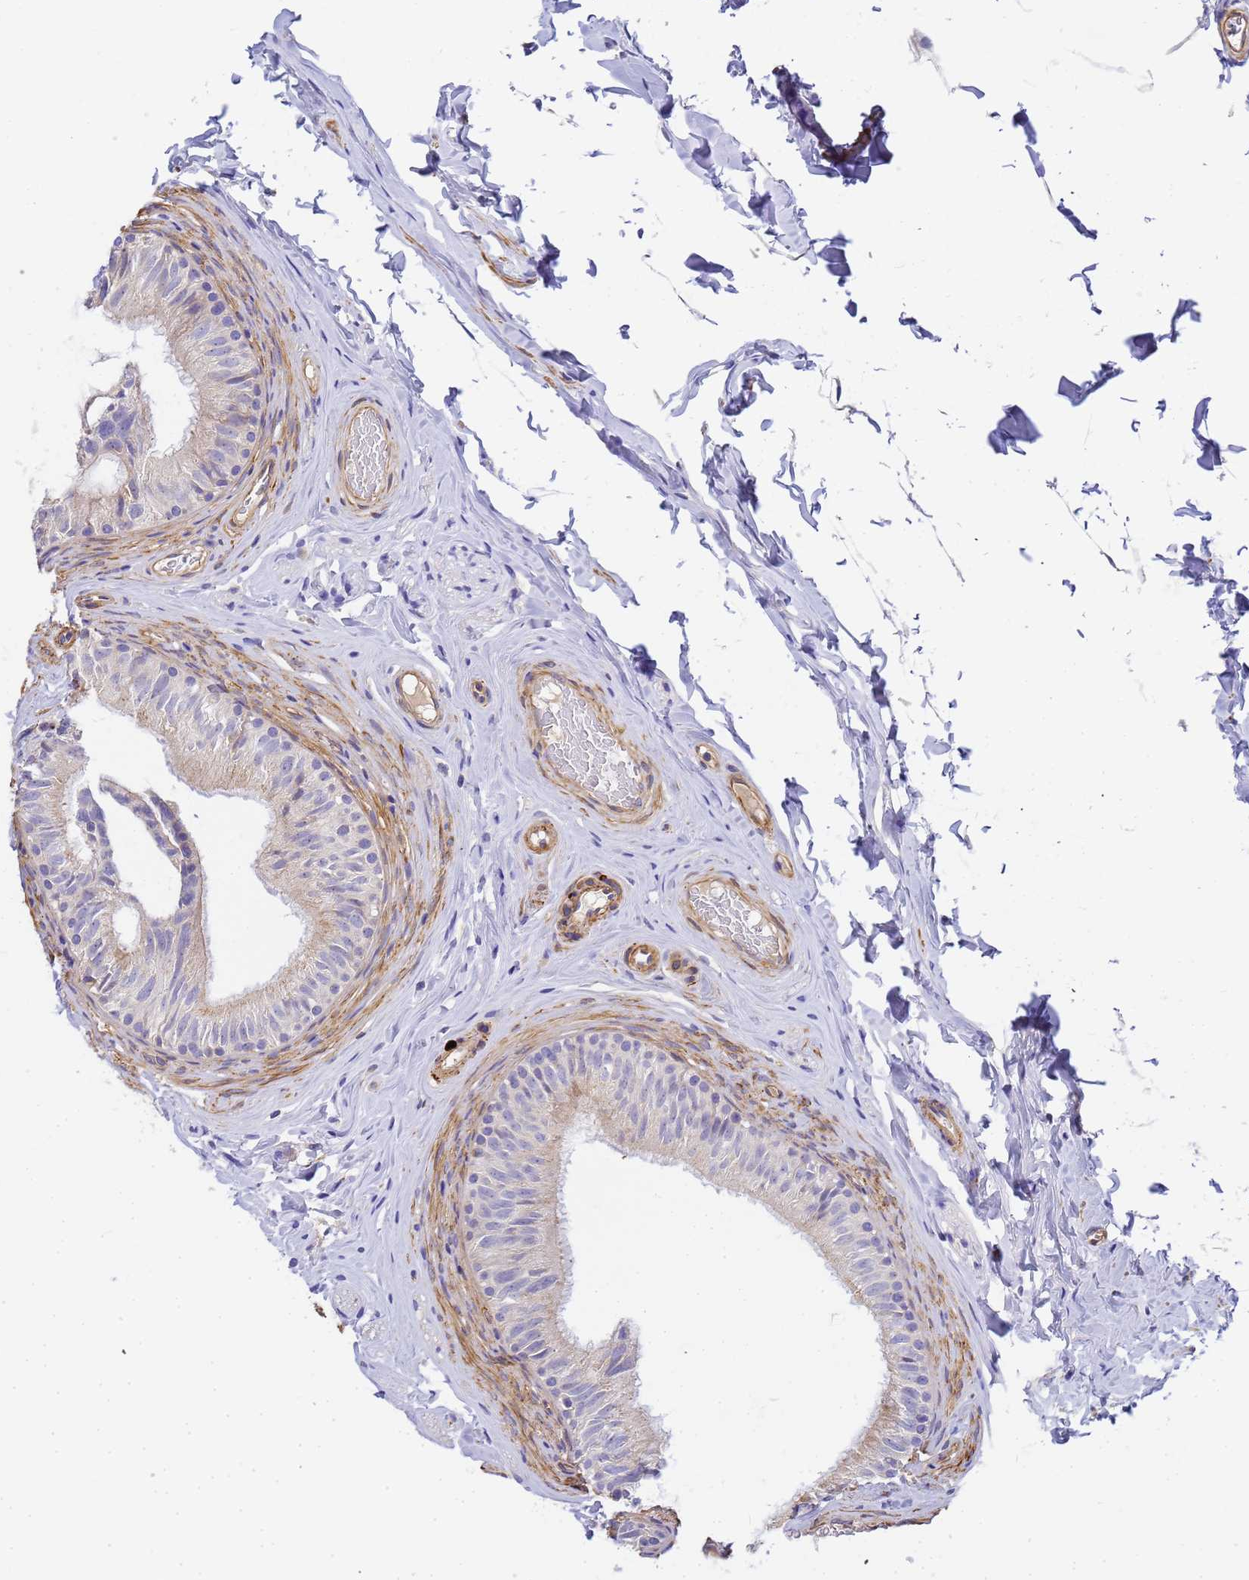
{"staining": {"intensity": "negative", "quantity": "none", "location": "none"}, "tissue": "epididymis", "cell_type": "Glandular cells", "image_type": "normal", "snomed": [{"axis": "morphology", "description": "Normal tissue, NOS"}, {"axis": "topography", "description": "Epididymis"}], "caption": "DAB (3,3'-diaminobenzidine) immunohistochemical staining of benign epididymis reveals no significant expression in glandular cells. (DAB IHC visualized using brightfield microscopy, high magnification).", "gene": "MYL10", "patient": {"sex": "male", "age": 34}}